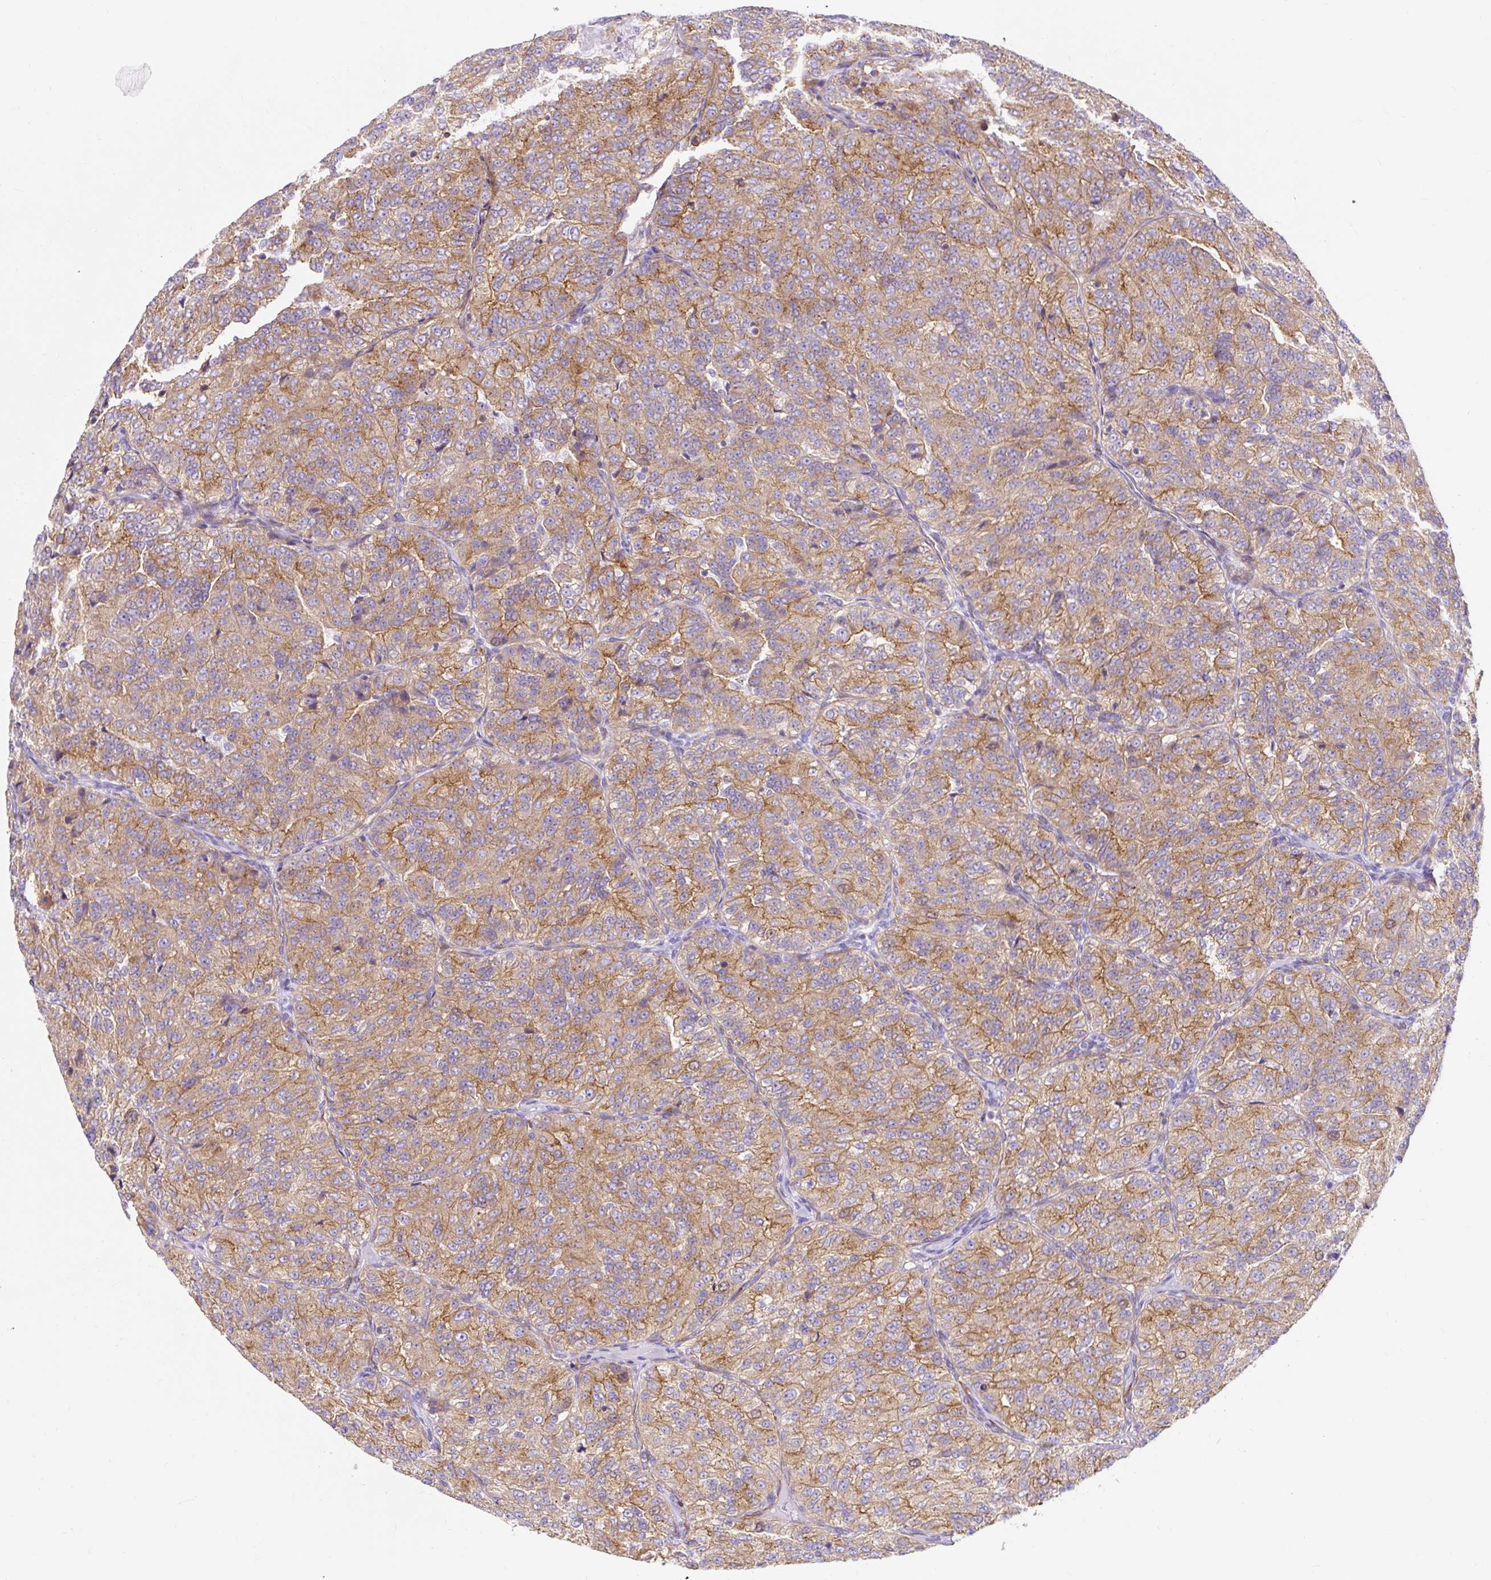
{"staining": {"intensity": "moderate", "quantity": ">75%", "location": "cytoplasmic/membranous"}, "tissue": "renal cancer", "cell_type": "Tumor cells", "image_type": "cancer", "snomed": [{"axis": "morphology", "description": "Adenocarcinoma, NOS"}, {"axis": "topography", "description": "Kidney"}], "caption": "Renal cancer stained with DAB immunohistochemistry displays medium levels of moderate cytoplasmic/membranous positivity in approximately >75% of tumor cells.", "gene": "HIP1R", "patient": {"sex": "female", "age": 63}}